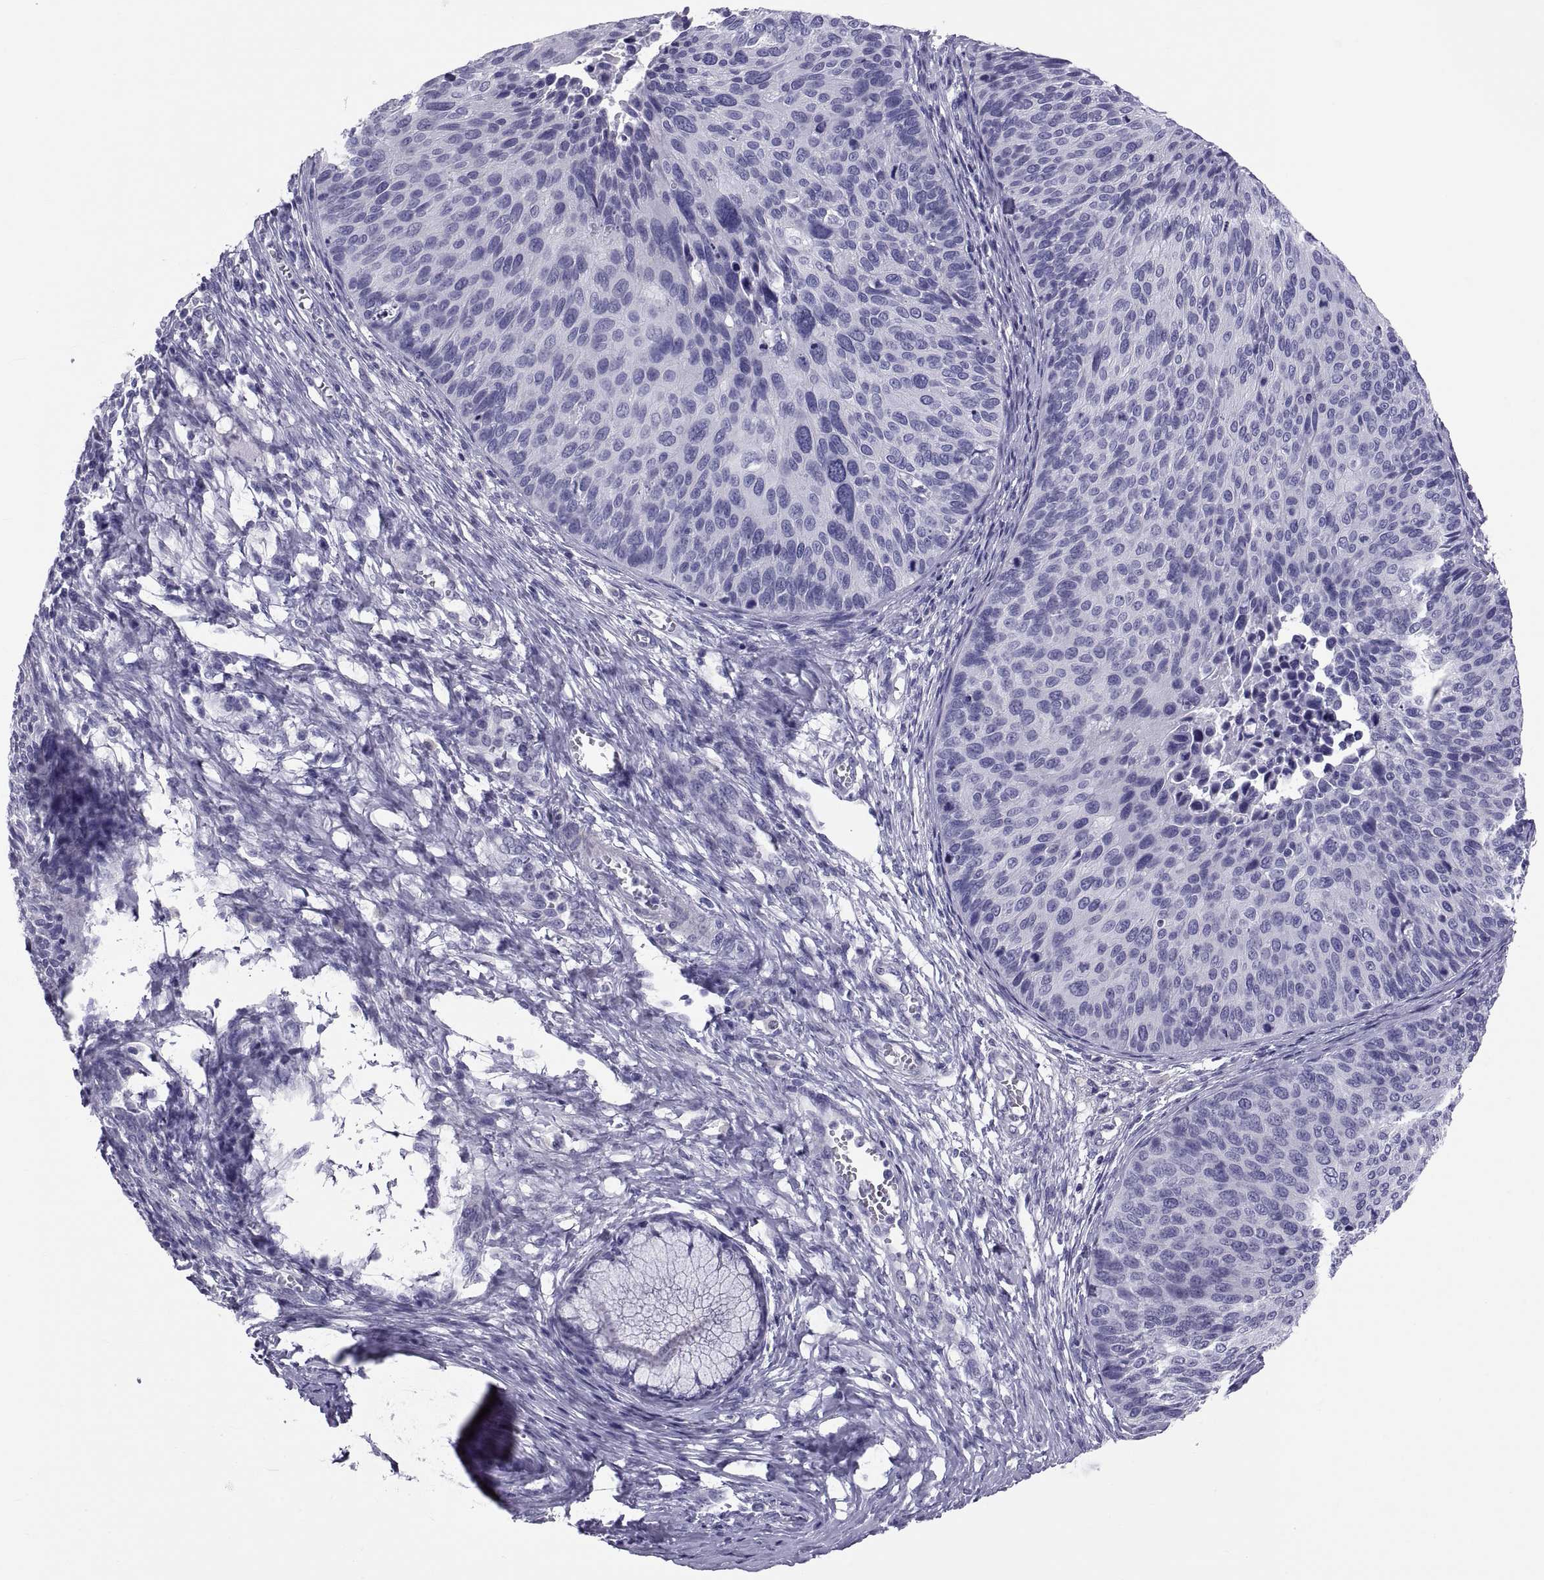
{"staining": {"intensity": "negative", "quantity": "none", "location": "none"}, "tissue": "cervical cancer", "cell_type": "Tumor cells", "image_type": "cancer", "snomed": [{"axis": "morphology", "description": "Squamous cell carcinoma, NOS"}, {"axis": "topography", "description": "Cervix"}], "caption": "Human cervical cancer (squamous cell carcinoma) stained for a protein using immunohistochemistry shows no positivity in tumor cells.", "gene": "RNASE12", "patient": {"sex": "female", "age": 36}}